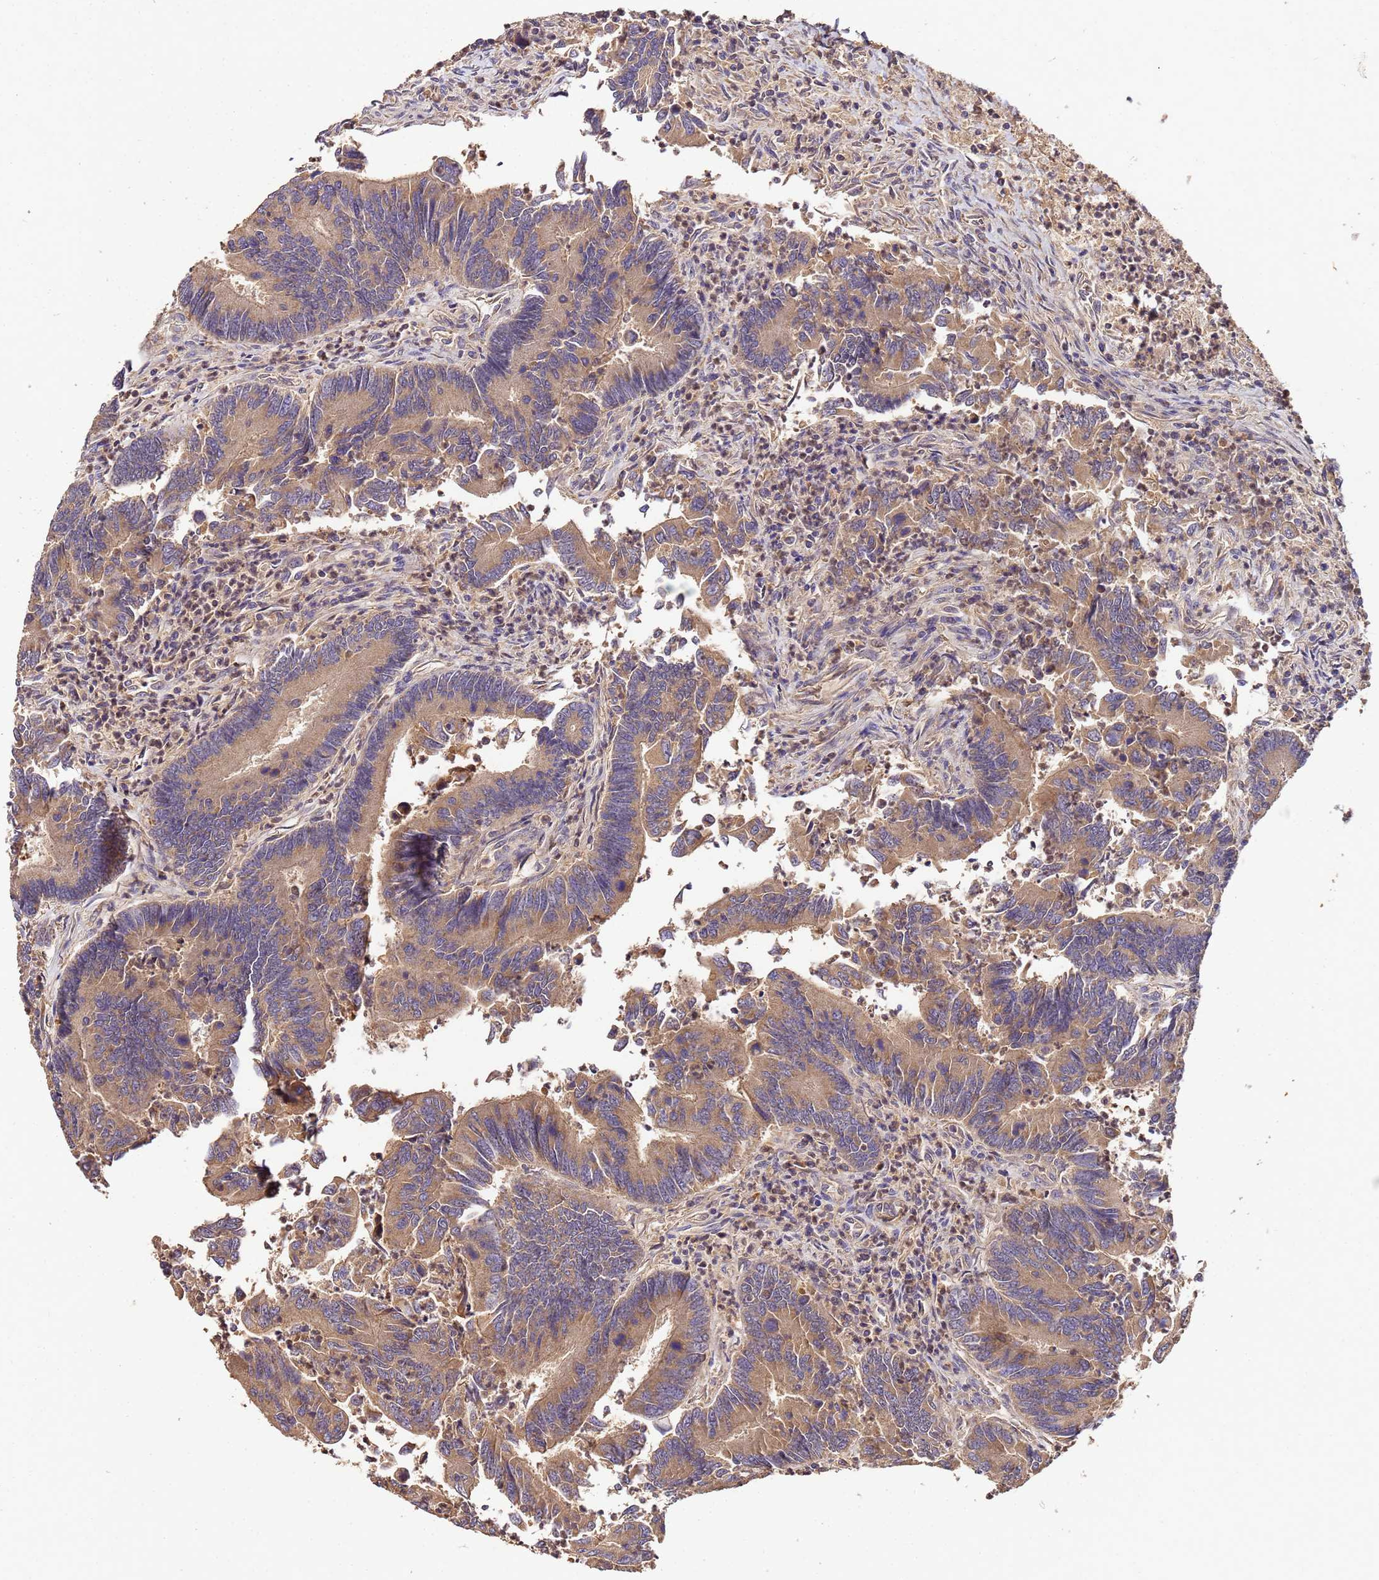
{"staining": {"intensity": "moderate", "quantity": ">75%", "location": "cytoplasmic/membranous"}, "tissue": "colorectal cancer", "cell_type": "Tumor cells", "image_type": "cancer", "snomed": [{"axis": "morphology", "description": "Adenocarcinoma, NOS"}, {"axis": "topography", "description": "Colon"}], "caption": "Colorectal adenocarcinoma stained with a brown dye exhibits moderate cytoplasmic/membranous positive positivity in about >75% of tumor cells.", "gene": "MTERF1", "patient": {"sex": "female", "age": 67}}